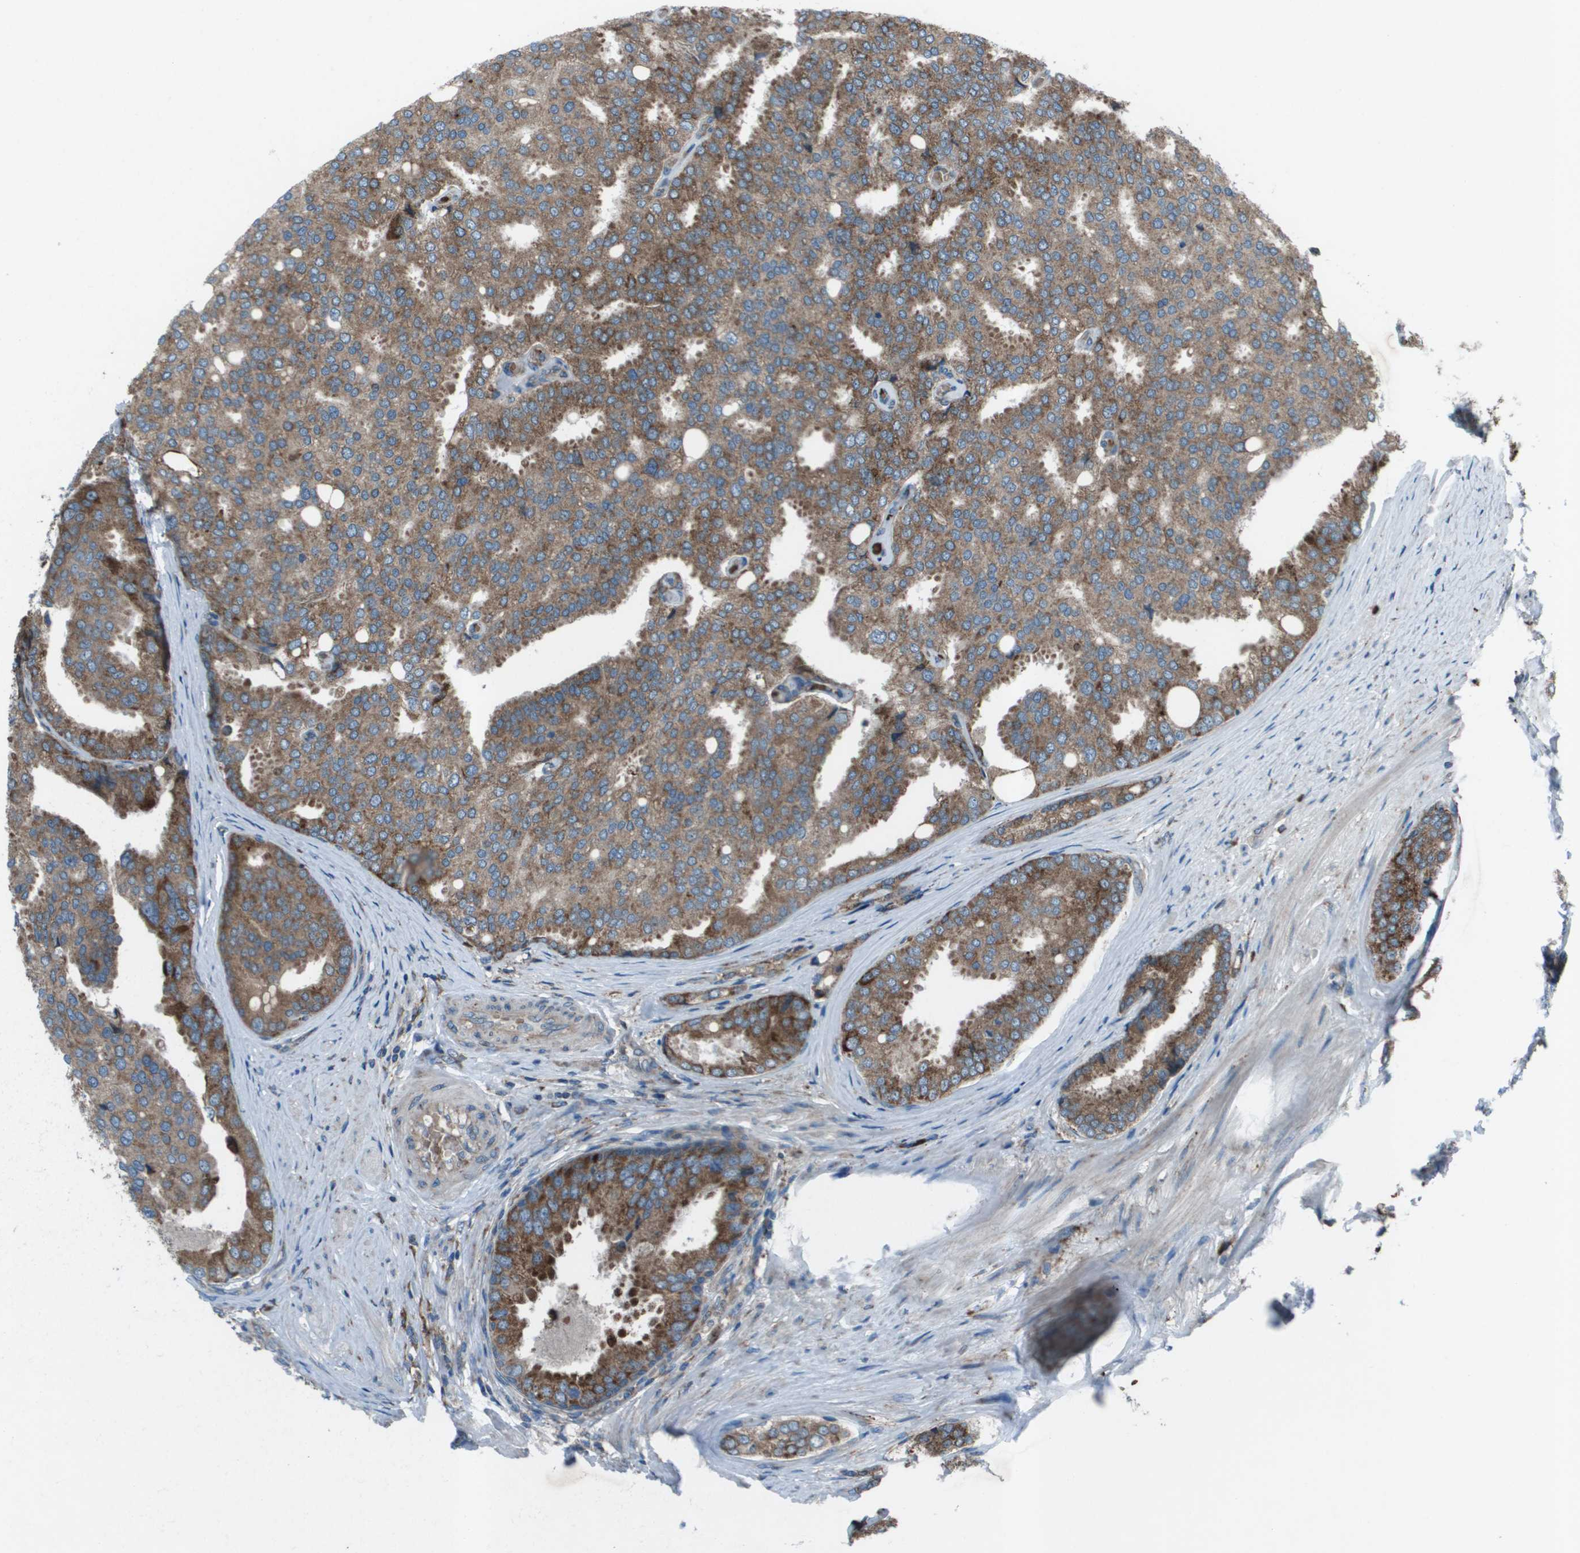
{"staining": {"intensity": "moderate", "quantity": ">75%", "location": "cytoplasmic/membranous"}, "tissue": "prostate cancer", "cell_type": "Tumor cells", "image_type": "cancer", "snomed": [{"axis": "morphology", "description": "Adenocarcinoma, High grade"}, {"axis": "topography", "description": "Prostate"}], "caption": "Prostate cancer tissue exhibits moderate cytoplasmic/membranous expression in about >75% of tumor cells, visualized by immunohistochemistry.", "gene": "UTS2", "patient": {"sex": "male", "age": 50}}